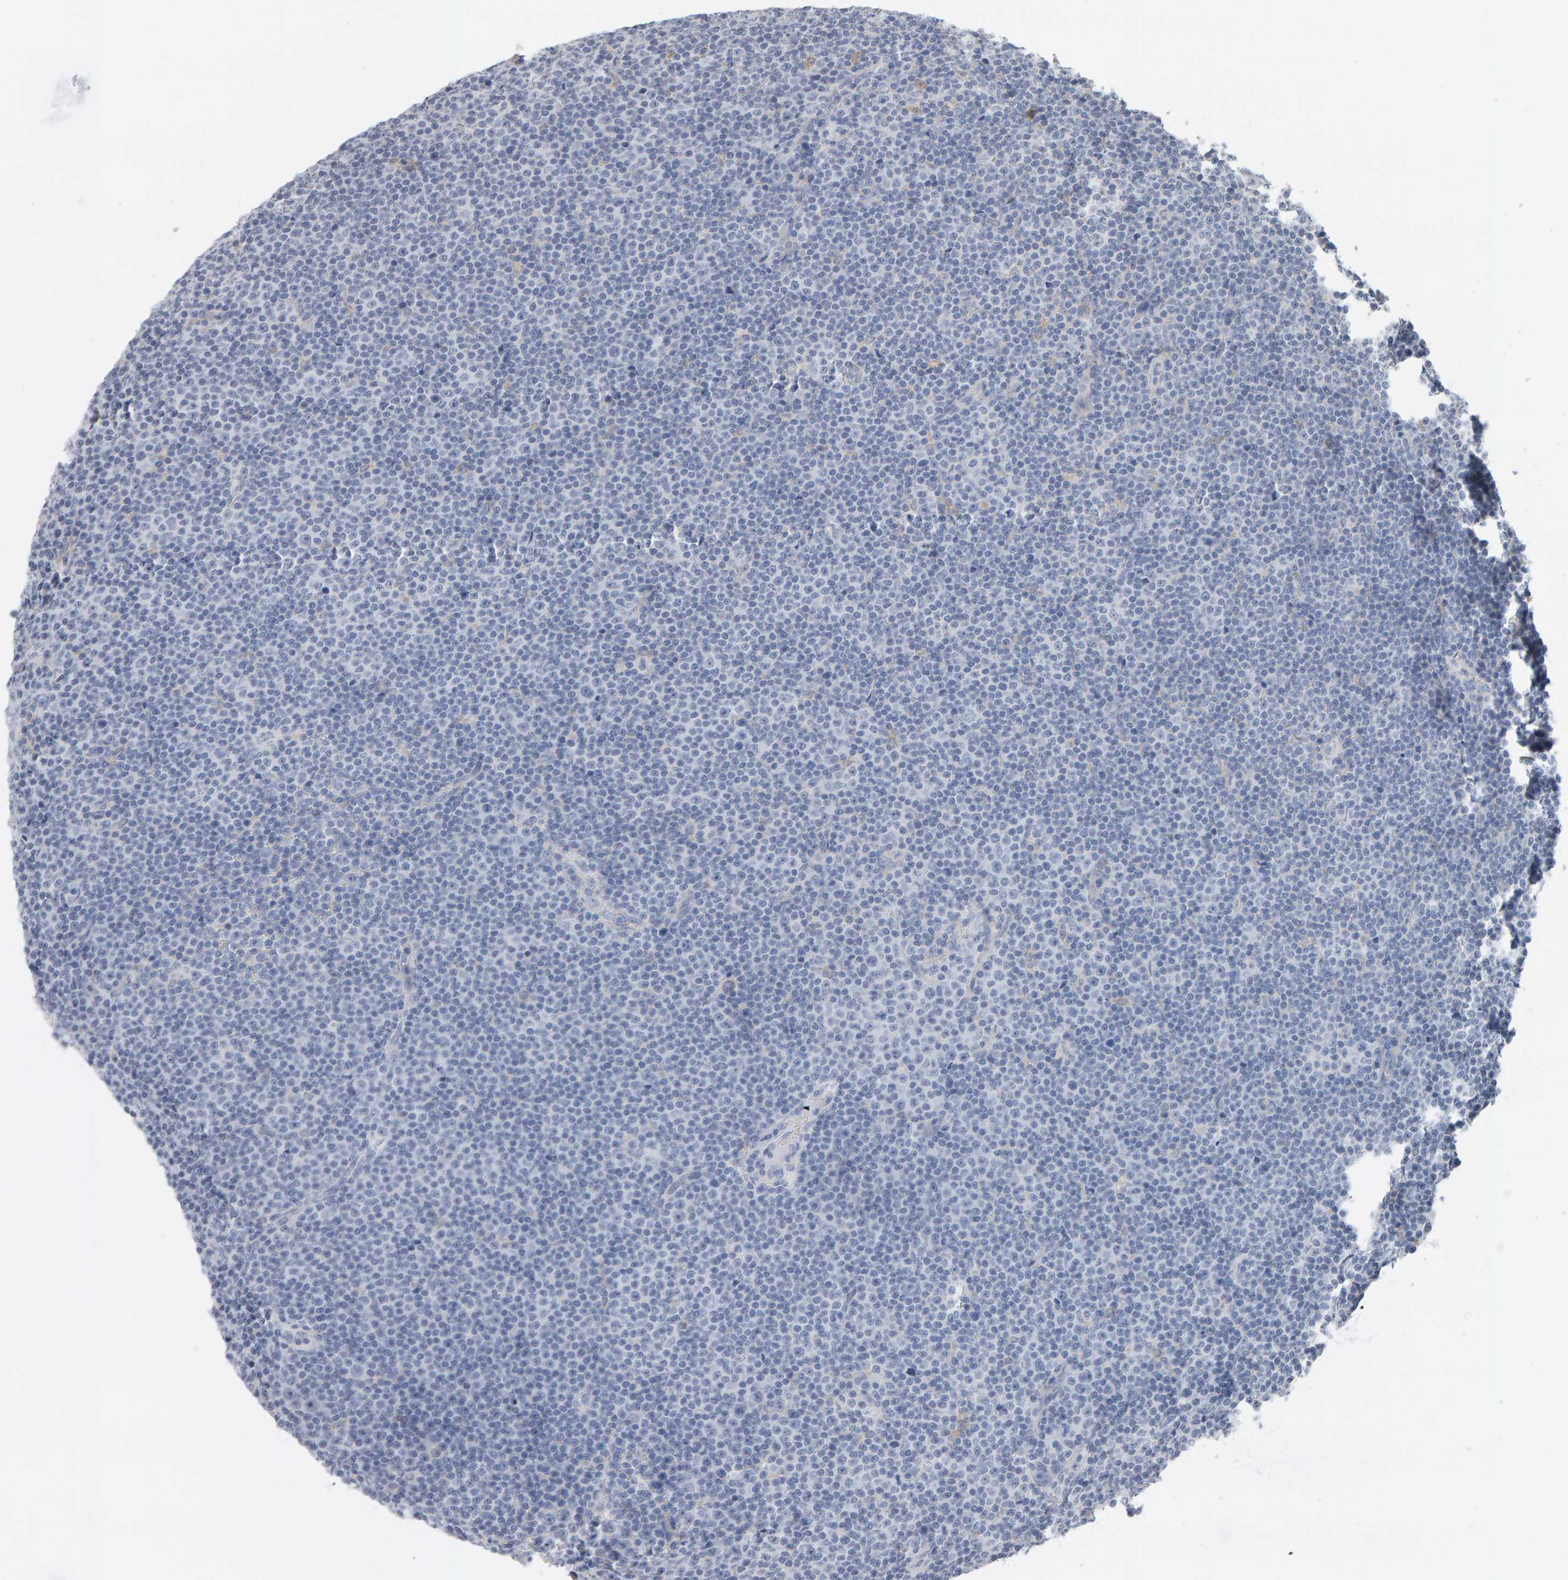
{"staining": {"intensity": "negative", "quantity": "none", "location": "none"}, "tissue": "lymphoma", "cell_type": "Tumor cells", "image_type": "cancer", "snomed": [{"axis": "morphology", "description": "Malignant lymphoma, non-Hodgkin's type, Low grade"}, {"axis": "topography", "description": "Lymph node"}], "caption": "This is an IHC histopathology image of human lymphoma. There is no staining in tumor cells.", "gene": "ADHFE1", "patient": {"sex": "female", "age": 67}}